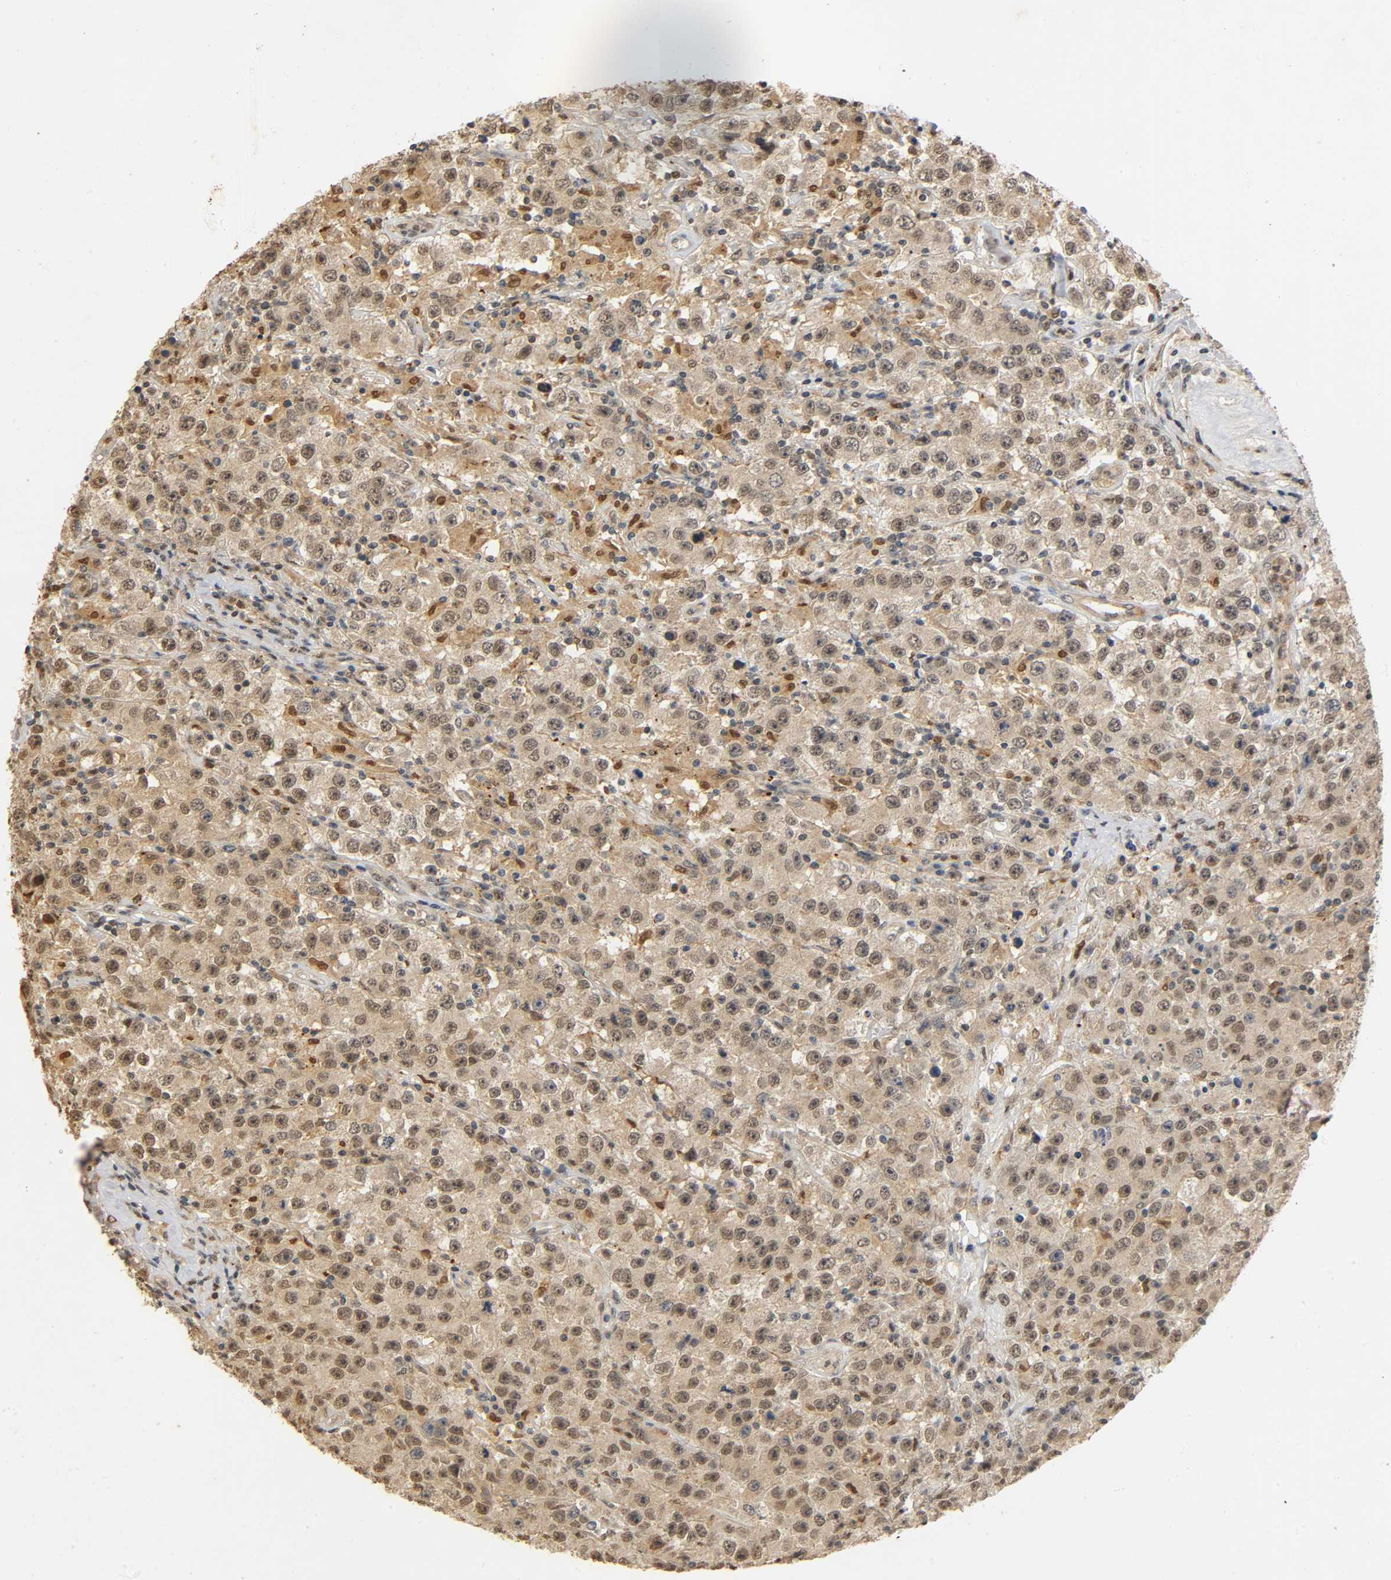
{"staining": {"intensity": "moderate", "quantity": "25%-75%", "location": "cytoplasmic/membranous,nuclear"}, "tissue": "testis cancer", "cell_type": "Tumor cells", "image_type": "cancer", "snomed": [{"axis": "morphology", "description": "Seminoma, NOS"}, {"axis": "topography", "description": "Testis"}], "caption": "About 25%-75% of tumor cells in testis cancer (seminoma) demonstrate moderate cytoplasmic/membranous and nuclear protein positivity as visualized by brown immunohistochemical staining.", "gene": "ZFPM2", "patient": {"sex": "male", "age": 52}}